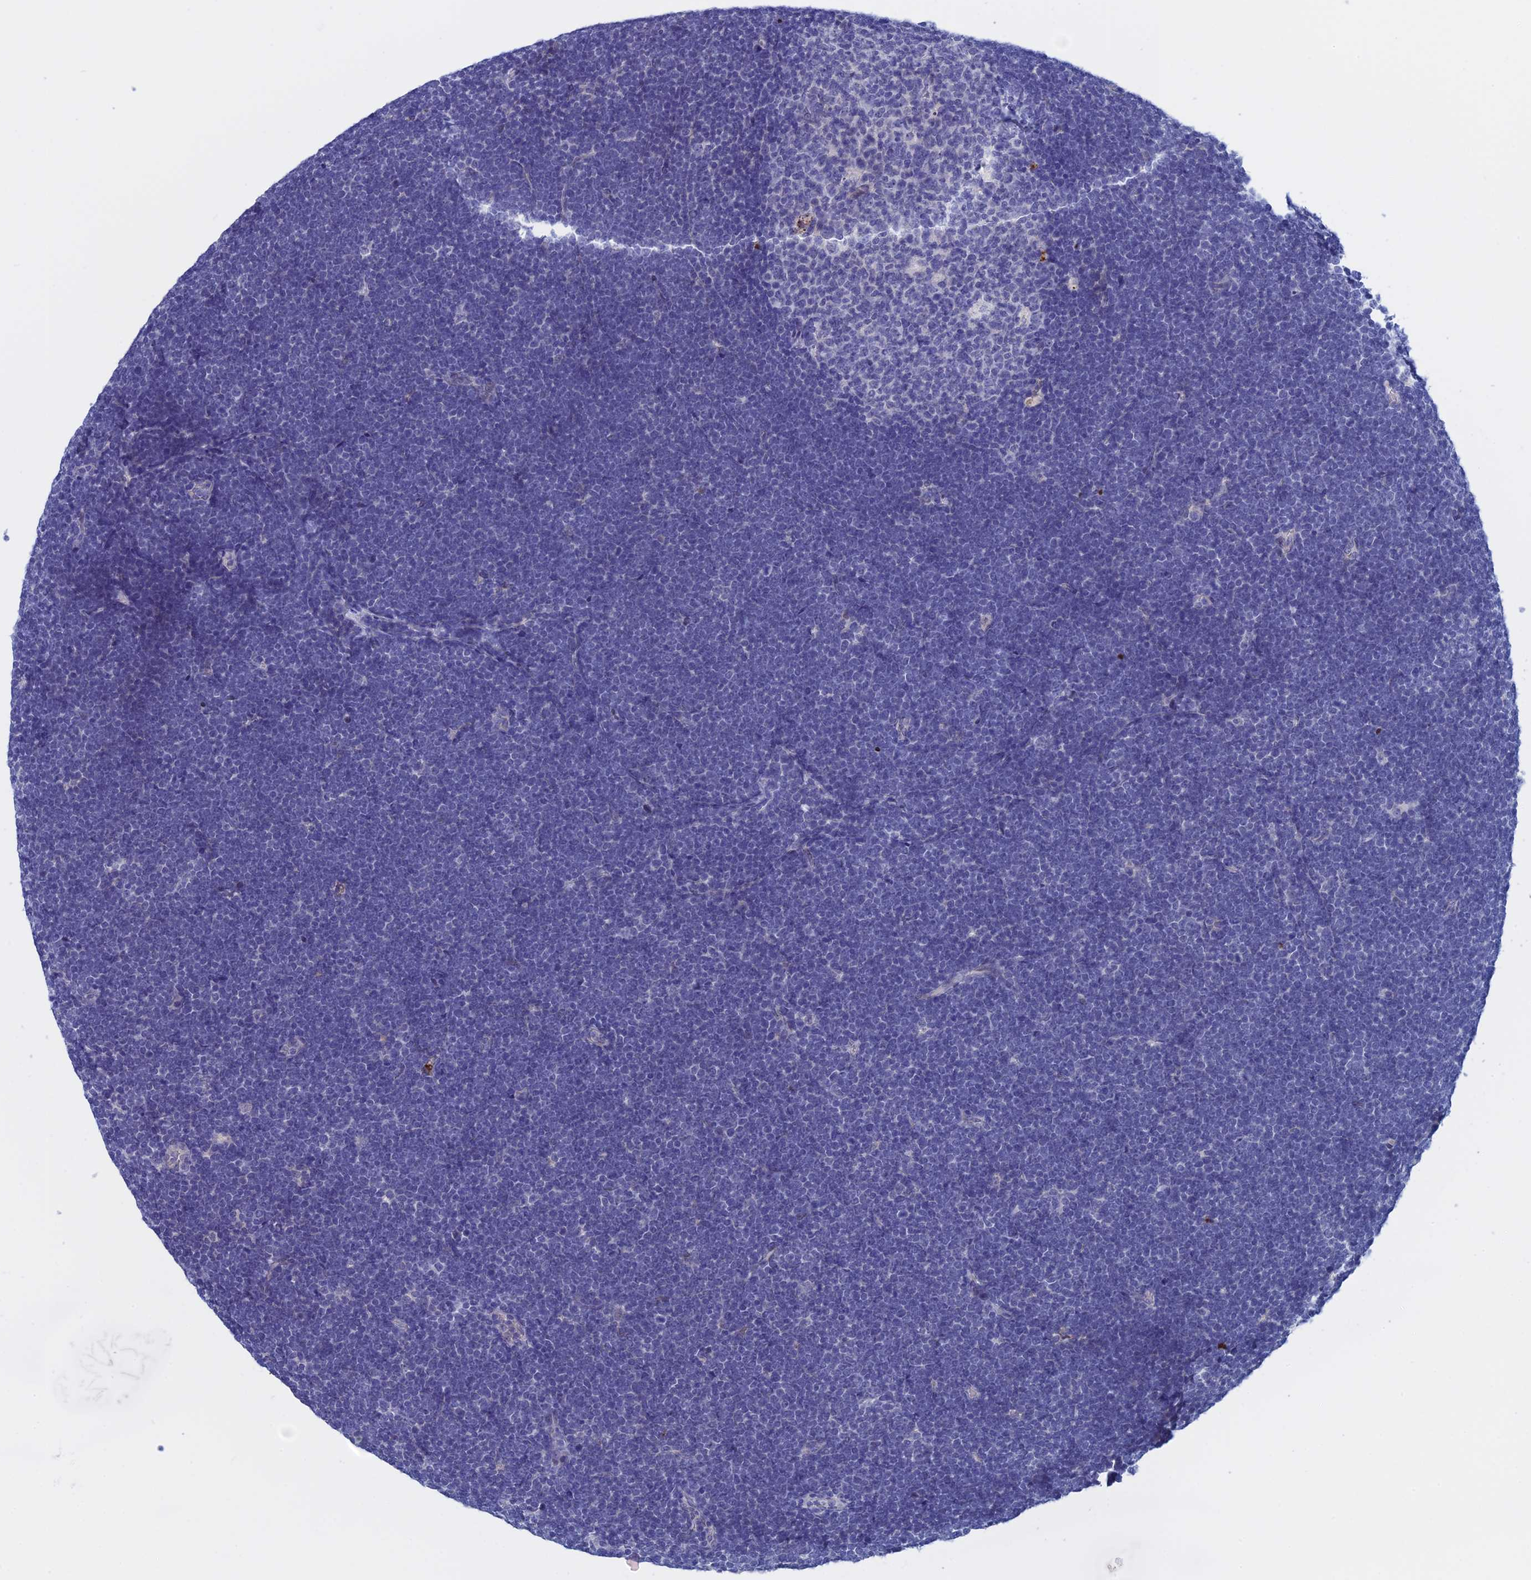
{"staining": {"intensity": "negative", "quantity": "none", "location": "none"}, "tissue": "lymphoma", "cell_type": "Tumor cells", "image_type": "cancer", "snomed": [{"axis": "morphology", "description": "Malignant lymphoma, non-Hodgkin's type, High grade"}, {"axis": "topography", "description": "Lymph node"}], "caption": "Immunohistochemistry image of neoplastic tissue: human lymphoma stained with DAB shows no significant protein positivity in tumor cells. (DAB IHC visualized using brightfield microscopy, high magnification).", "gene": "WDR83", "patient": {"sex": "male", "age": 13}}